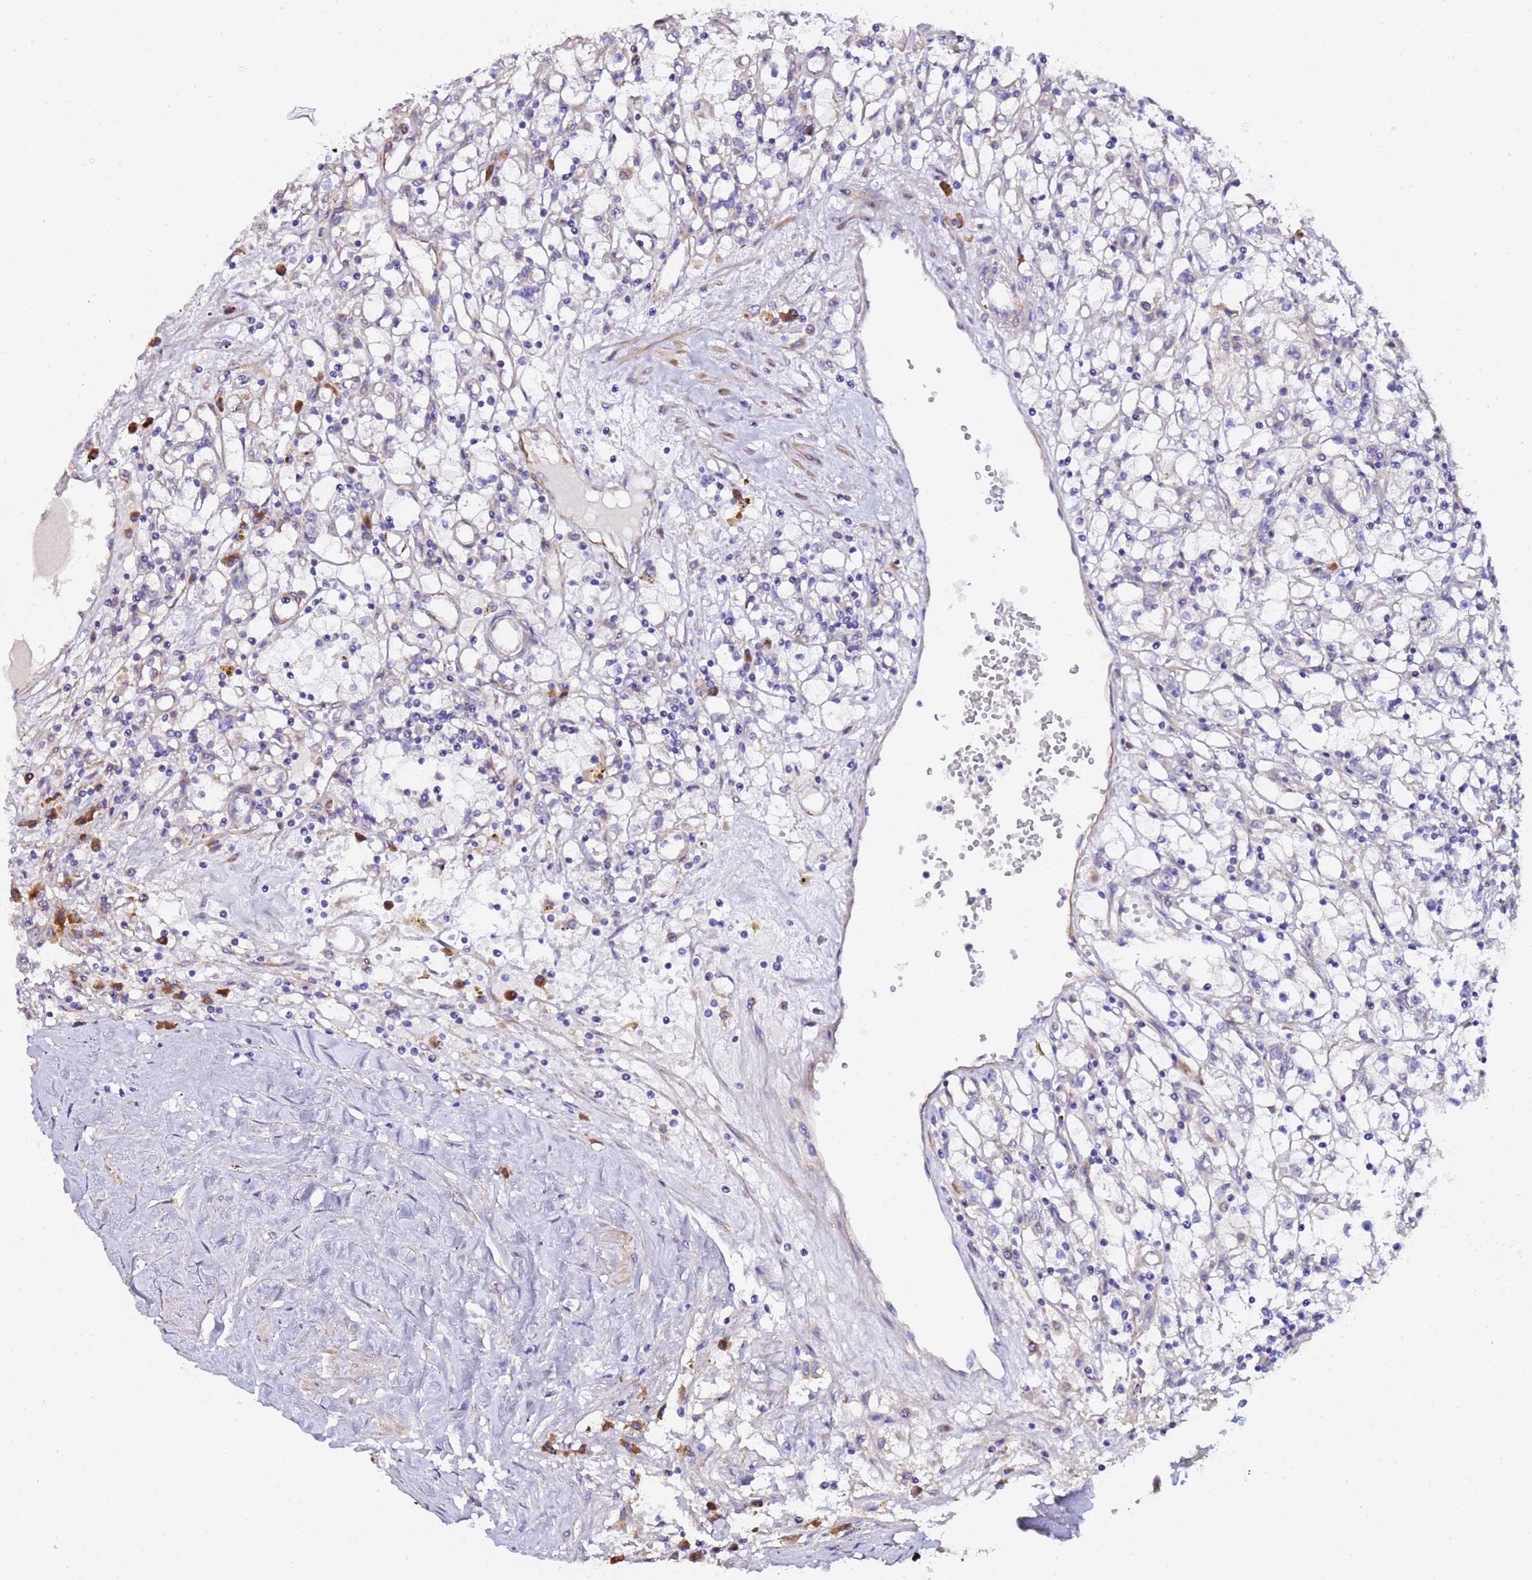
{"staining": {"intensity": "negative", "quantity": "none", "location": "none"}, "tissue": "renal cancer", "cell_type": "Tumor cells", "image_type": "cancer", "snomed": [{"axis": "morphology", "description": "Adenocarcinoma, NOS"}, {"axis": "topography", "description": "Kidney"}], "caption": "Immunohistochemistry (IHC) of adenocarcinoma (renal) shows no positivity in tumor cells.", "gene": "JRKL", "patient": {"sex": "male", "age": 56}}